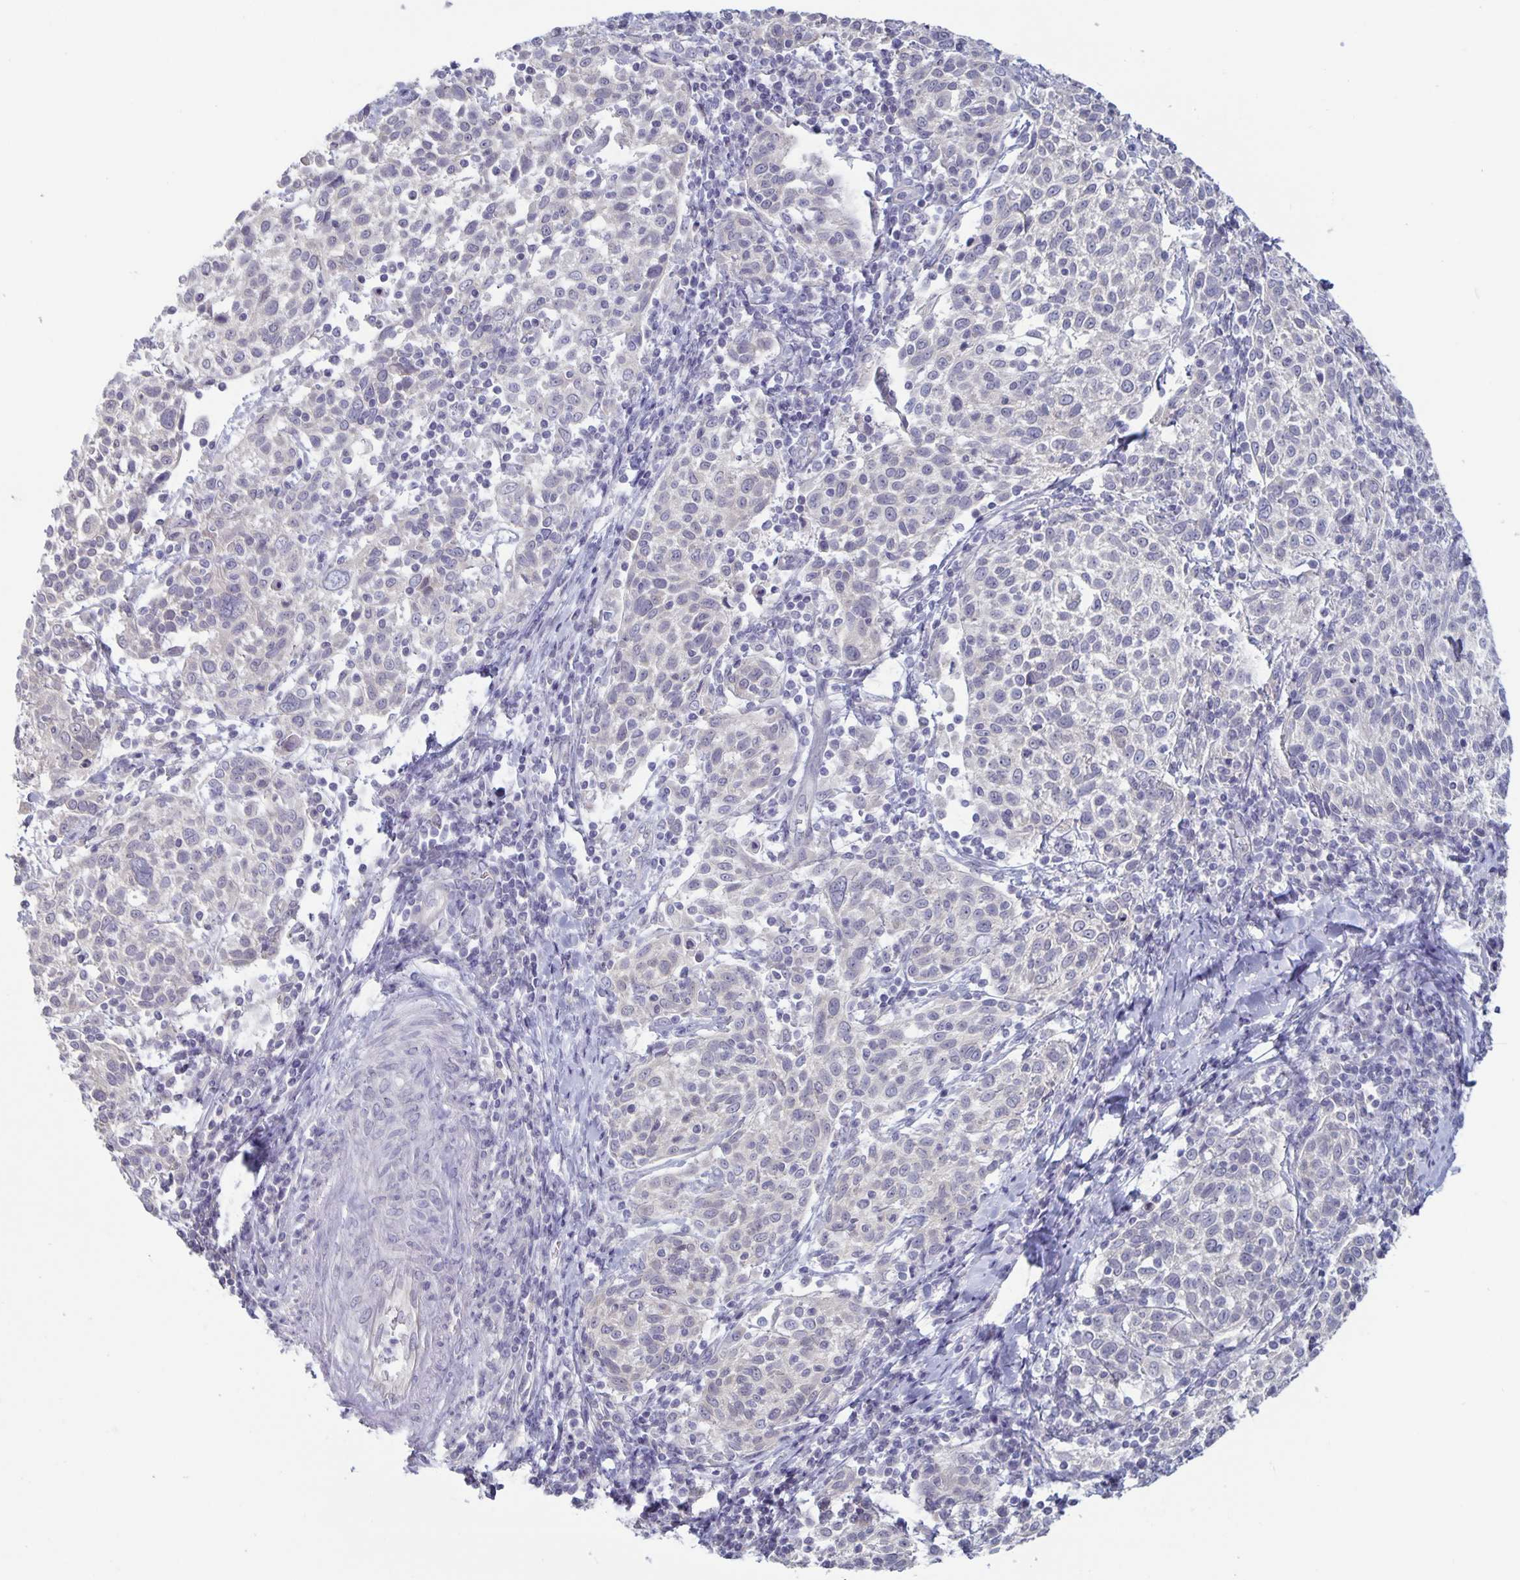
{"staining": {"intensity": "negative", "quantity": "none", "location": "none"}, "tissue": "cervical cancer", "cell_type": "Tumor cells", "image_type": "cancer", "snomed": [{"axis": "morphology", "description": "Squamous cell carcinoma, NOS"}, {"axis": "topography", "description": "Cervix"}], "caption": "Immunohistochemistry of human squamous cell carcinoma (cervical) reveals no expression in tumor cells.", "gene": "PLCB3", "patient": {"sex": "female", "age": 61}}